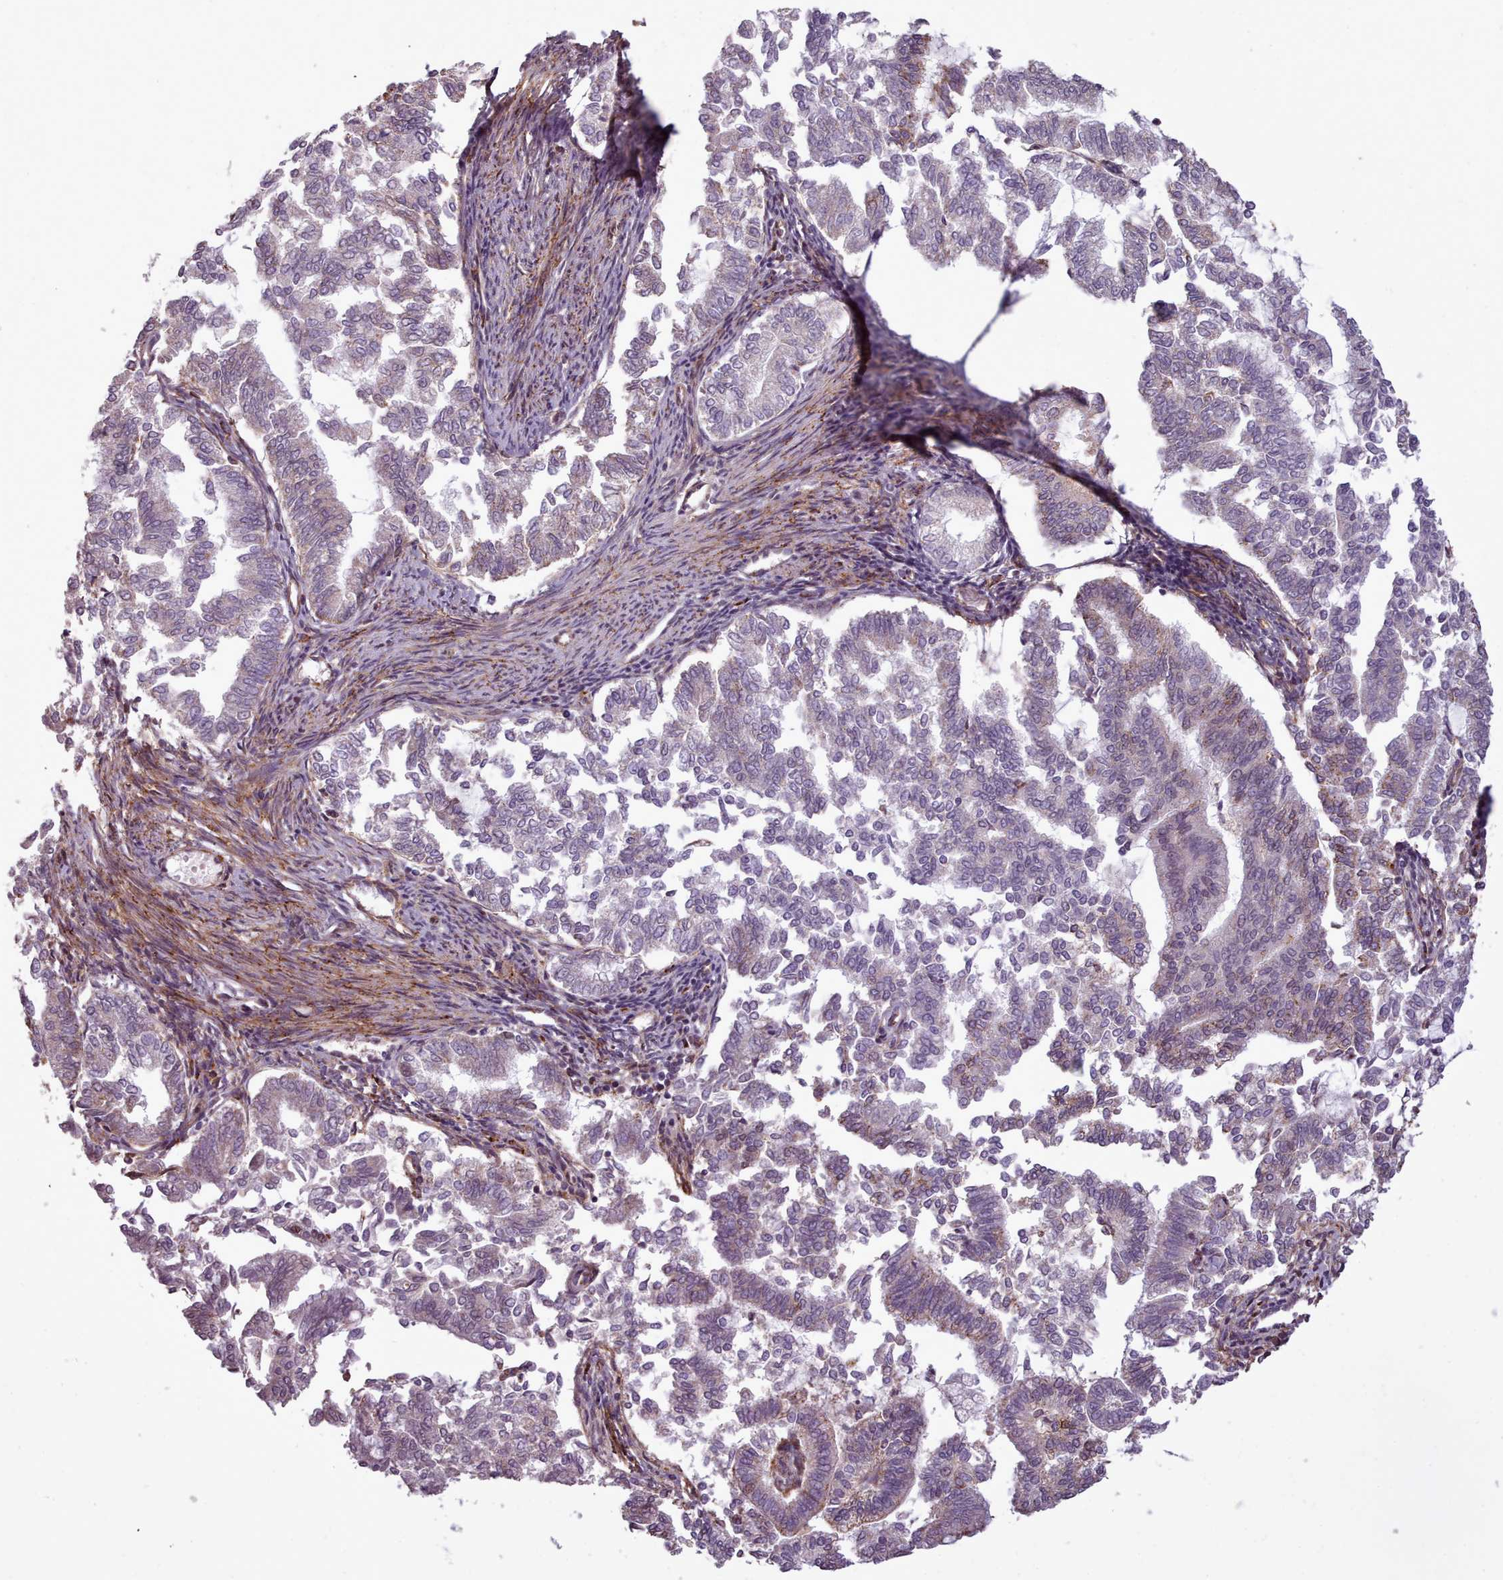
{"staining": {"intensity": "negative", "quantity": "none", "location": "none"}, "tissue": "endometrial cancer", "cell_type": "Tumor cells", "image_type": "cancer", "snomed": [{"axis": "morphology", "description": "Adenocarcinoma, NOS"}, {"axis": "topography", "description": "Endometrium"}], "caption": "Immunohistochemical staining of endometrial cancer demonstrates no significant expression in tumor cells.", "gene": "ZMYM4", "patient": {"sex": "female", "age": 79}}